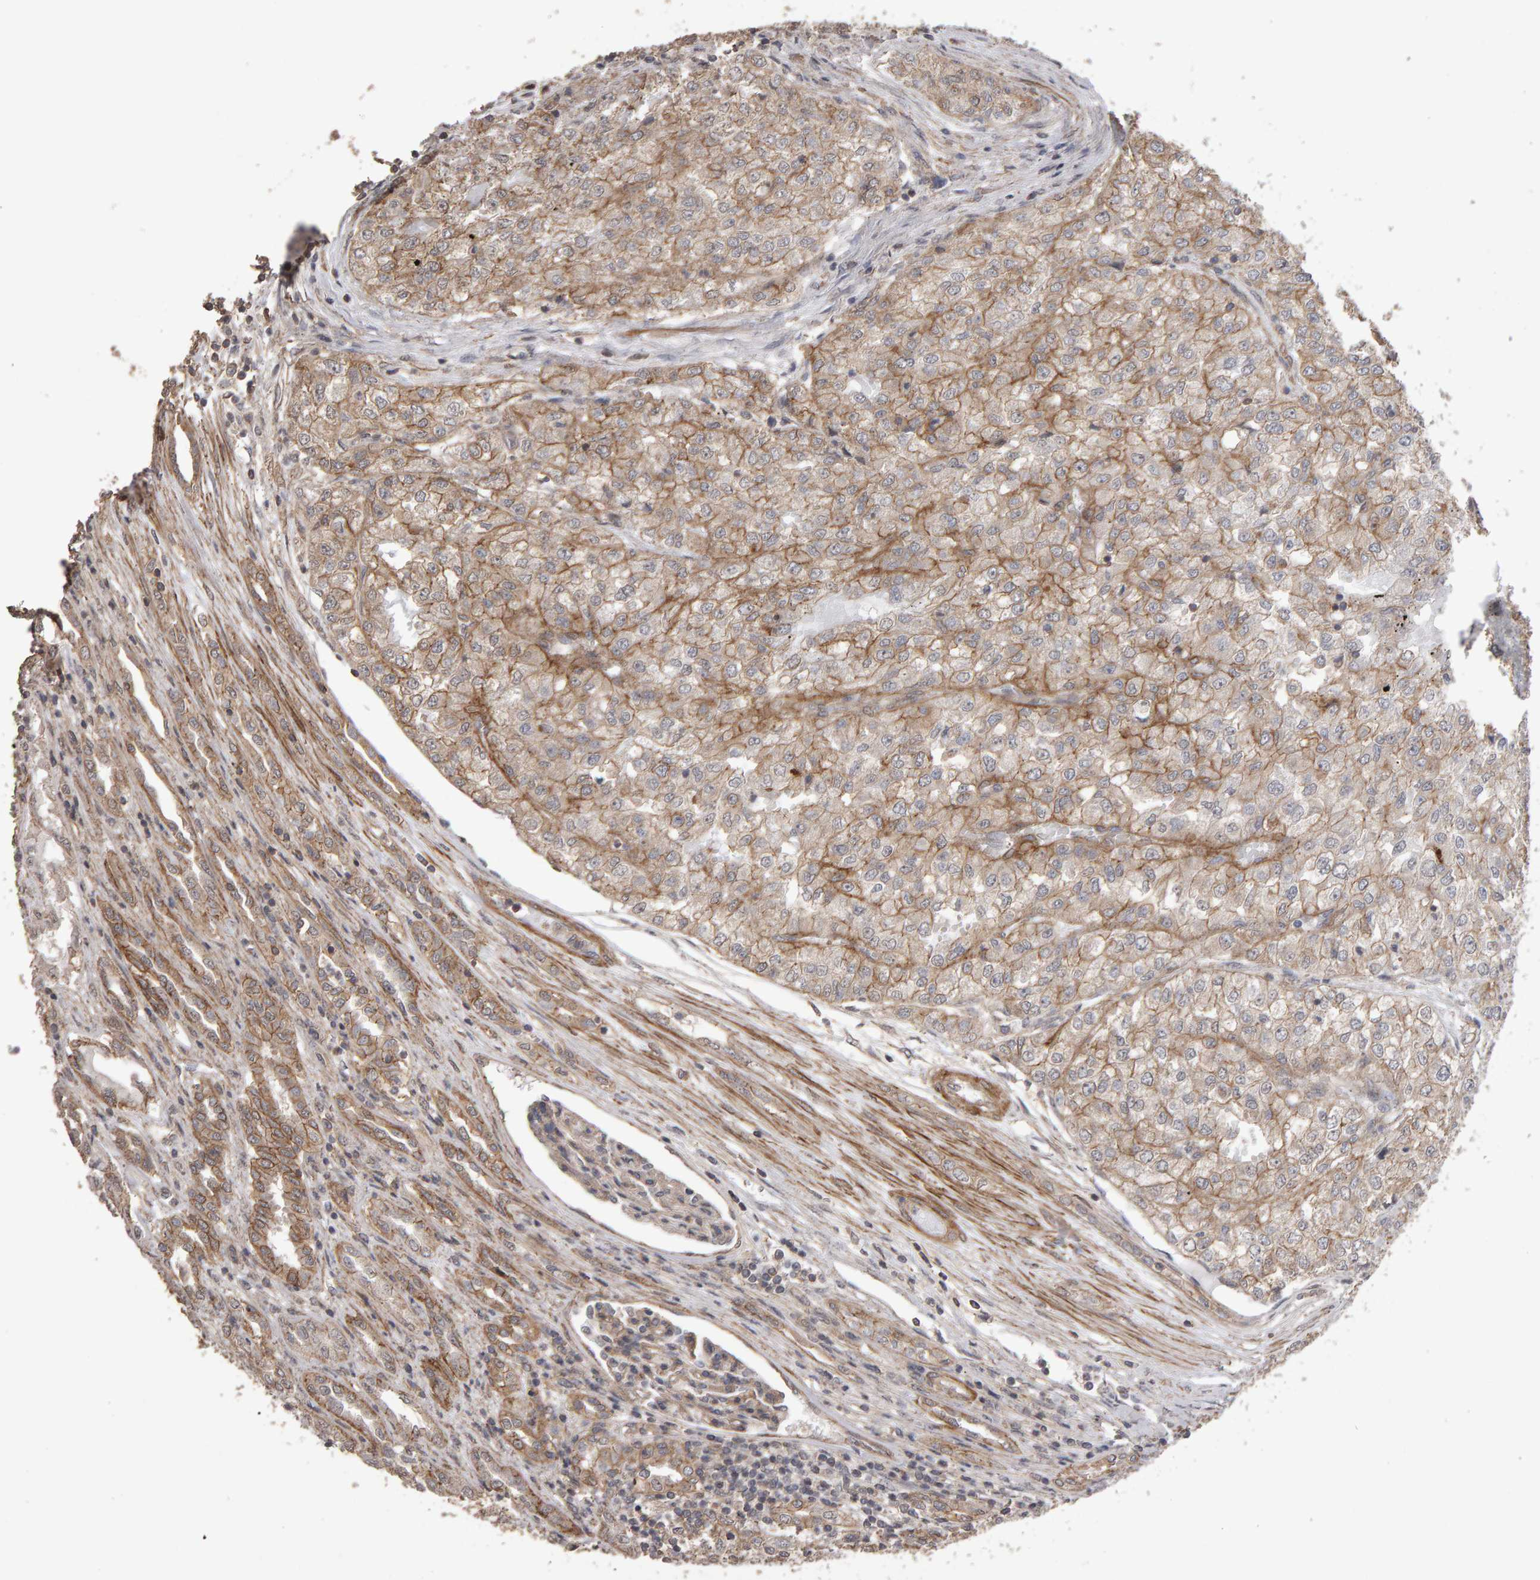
{"staining": {"intensity": "moderate", "quantity": "25%-75%", "location": "cytoplasmic/membranous"}, "tissue": "renal cancer", "cell_type": "Tumor cells", "image_type": "cancer", "snomed": [{"axis": "morphology", "description": "Adenocarcinoma, NOS"}, {"axis": "topography", "description": "Kidney"}], "caption": "IHC image of human renal cancer stained for a protein (brown), which exhibits medium levels of moderate cytoplasmic/membranous staining in approximately 25%-75% of tumor cells.", "gene": "SCRIB", "patient": {"sex": "female", "age": 54}}